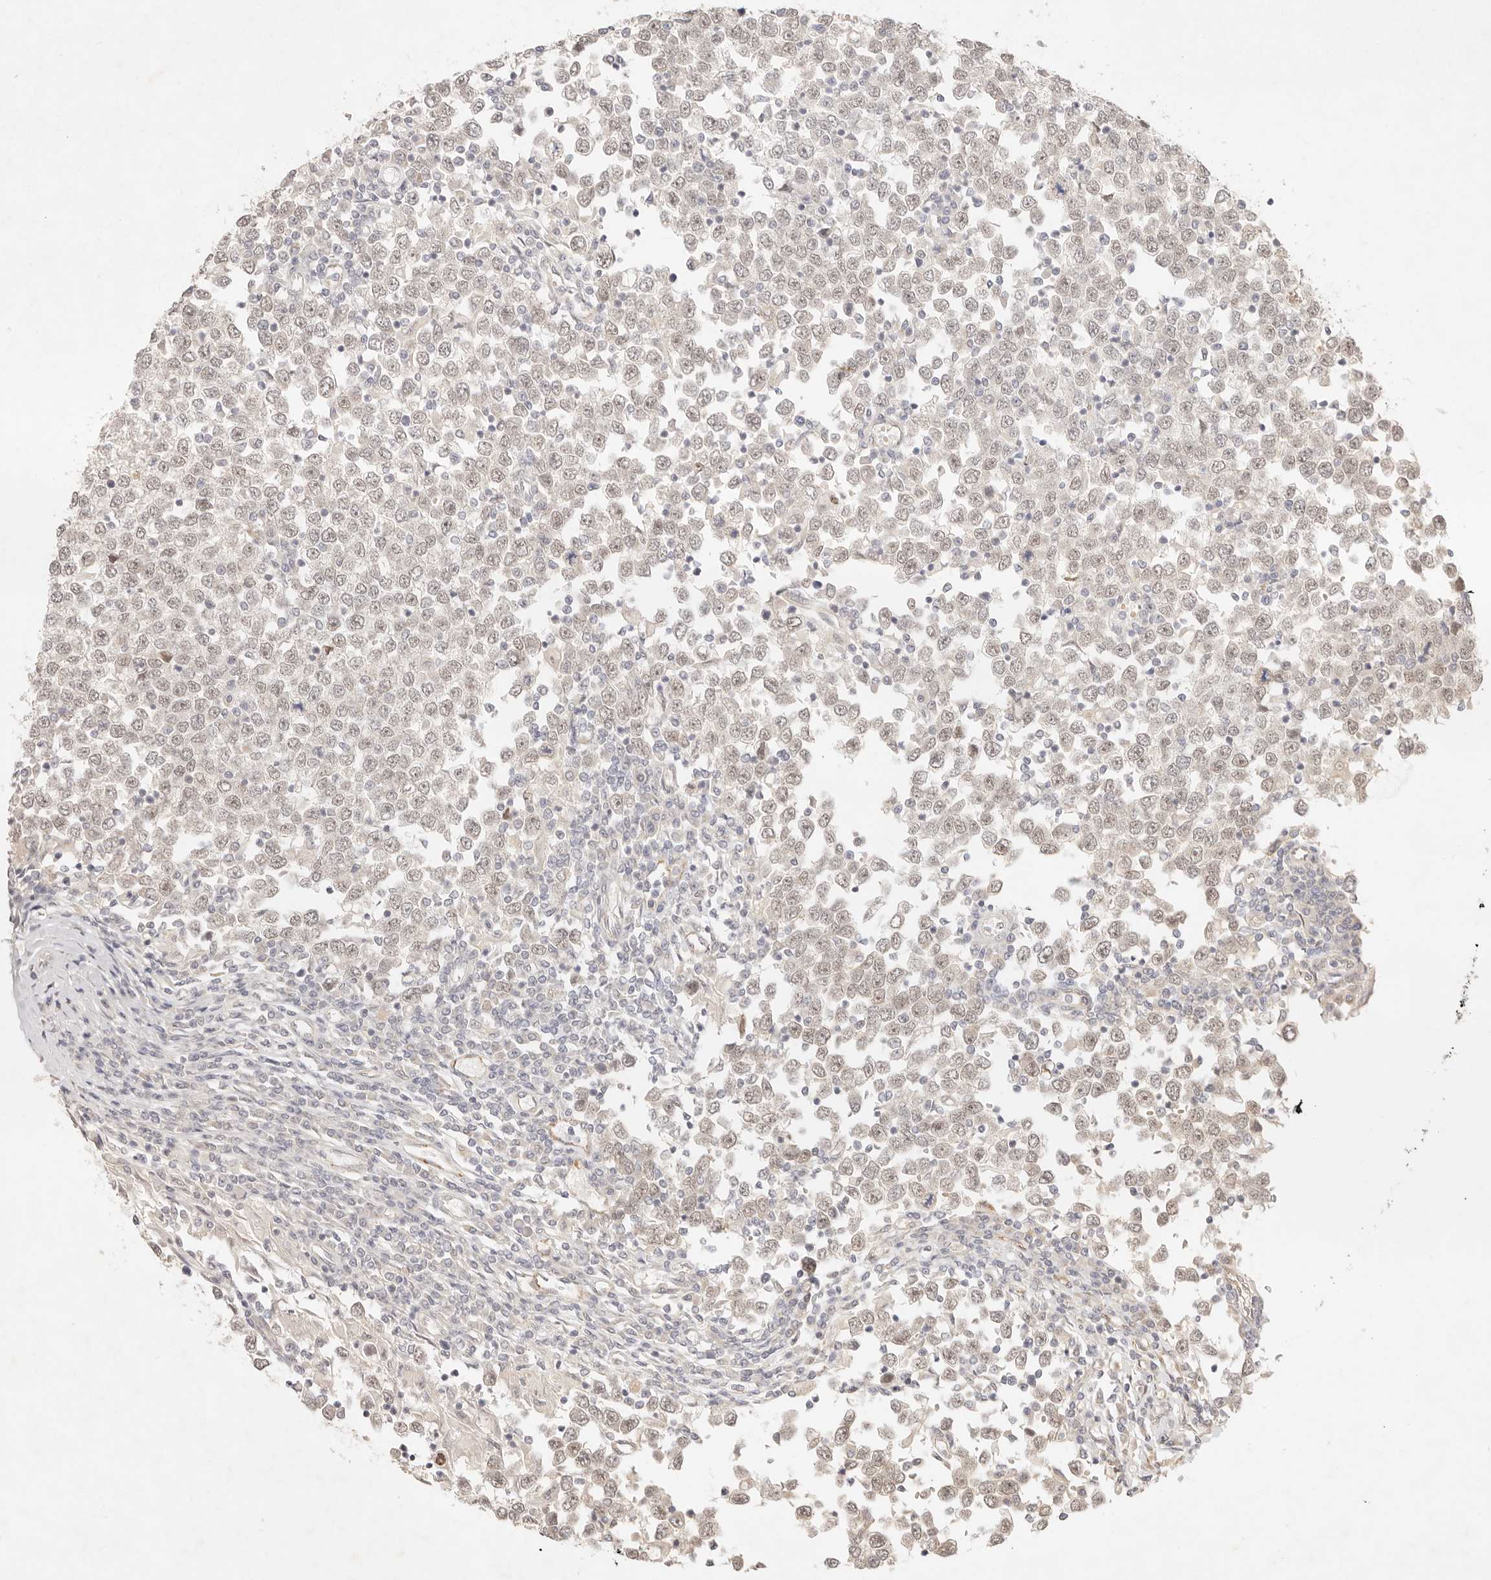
{"staining": {"intensity": "negative", "quantity": "none", "location": "none"}, "tissue": "testis cancer", "cell_type": "Tumor cells", "image_type": "cancer", "snomed": [{"axis": "morphology", "description": "Seminoma, NOS"}, {"axis": "topography", "description": "Testis"}], "caption": "A micrograph of human testis cancer is negative for staining in tumor cells. (Brightfield microscopy of DAB (3,3'-diaminobenzidine) immunohistochemistry at high magnification).", "gene": "GPR156", "patient": {"sex": "male", "age": 65}}